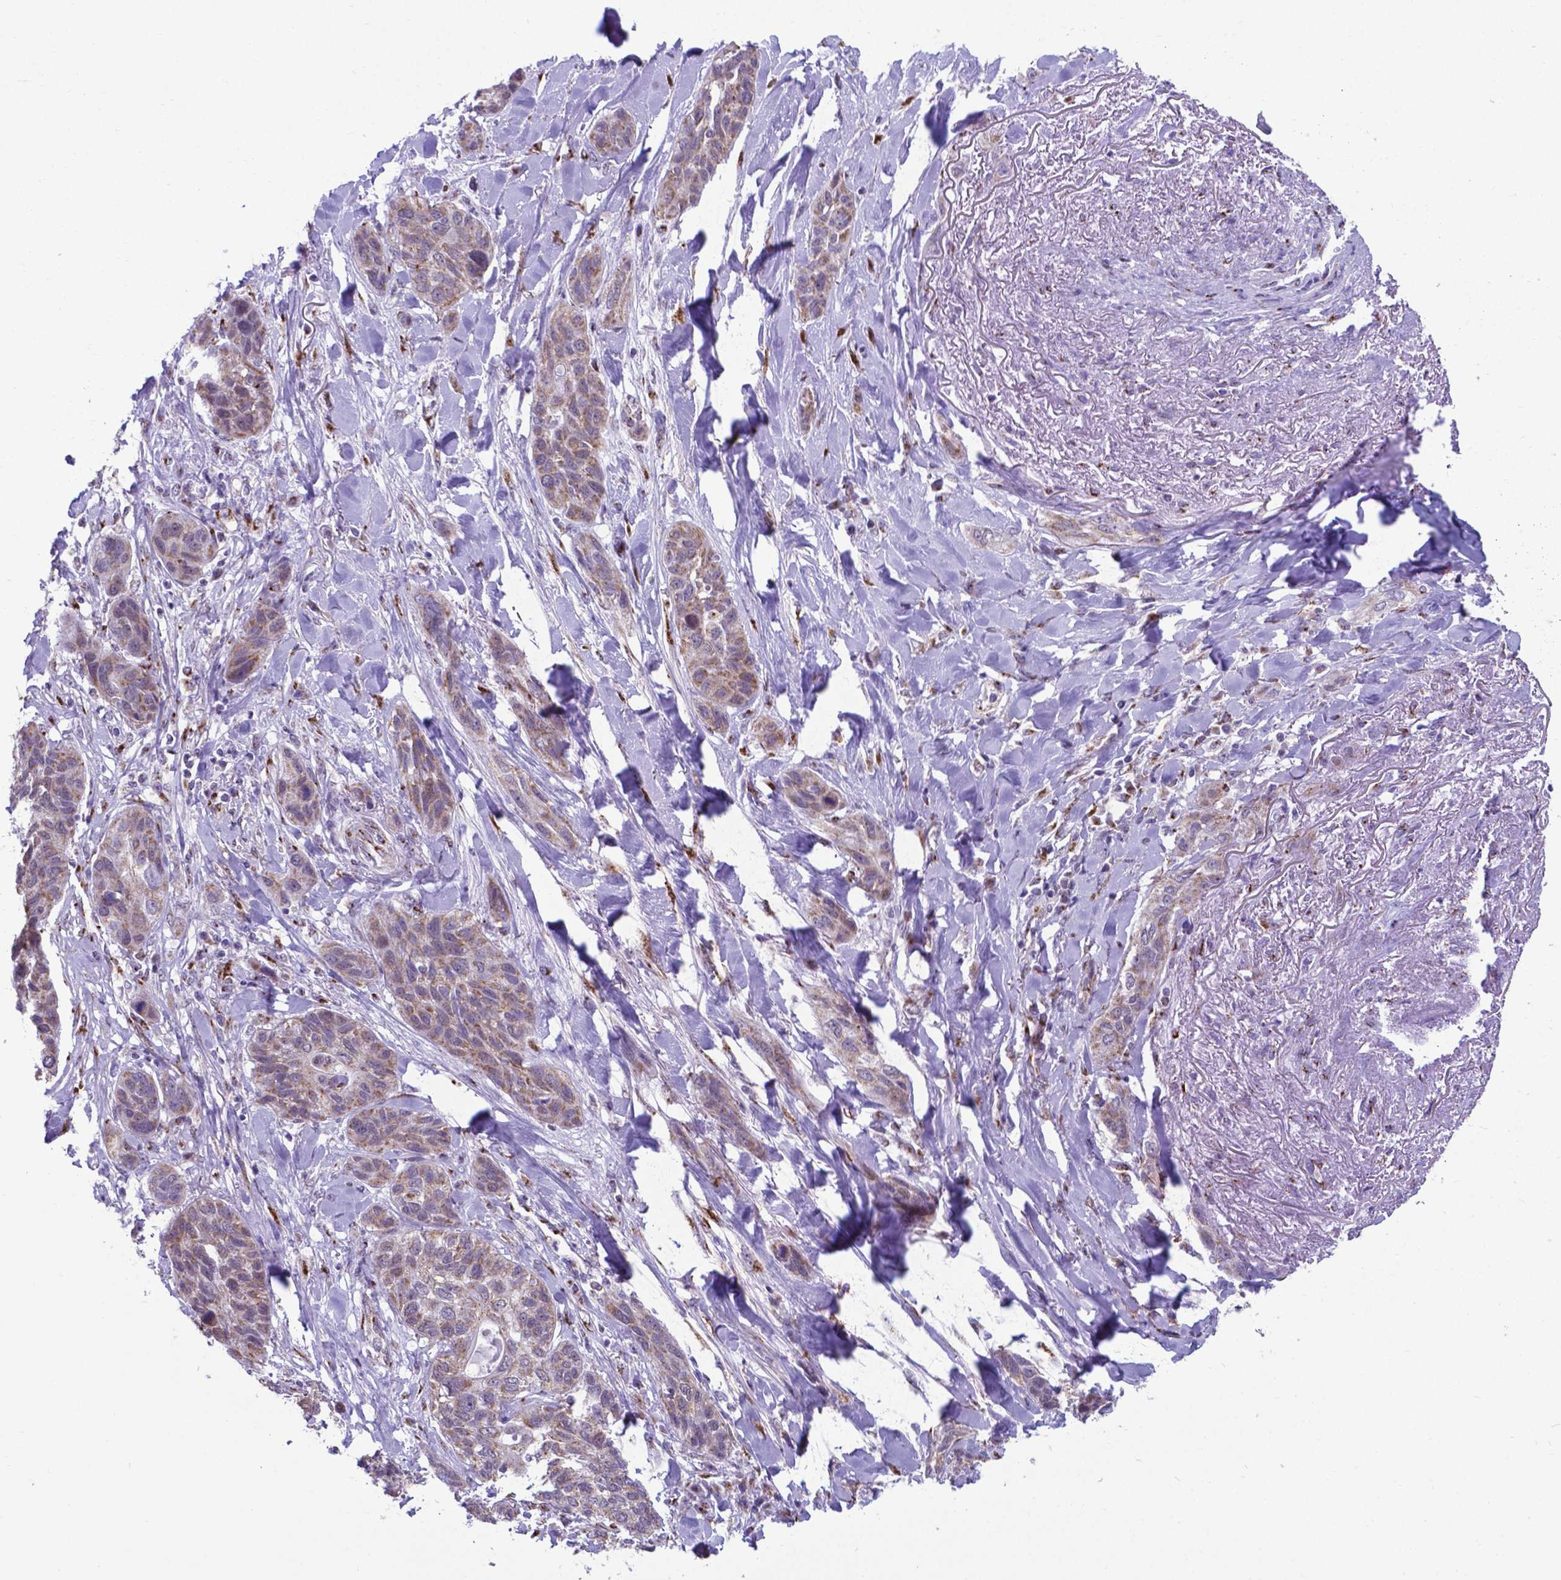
{"staining": {"intensity": "weak", "quantity": ">75%", "location": "cytoplasmic/membranous"}, "tissue": "lung cancer", "cell_type": "Tumor cells", "image_type": "cancer", "snomed": [{"axis": "morphology", "description": "Squamous cell carcinoma, NOS"}, {"axis": "topography", "description": "Lung"}], "caption": "Lung squamous cell carcinoma stained with a protein marker displays weak staining in tumor cells.", "gene": "MRPL10", "patient": {"sex": "female", "age": 70}}